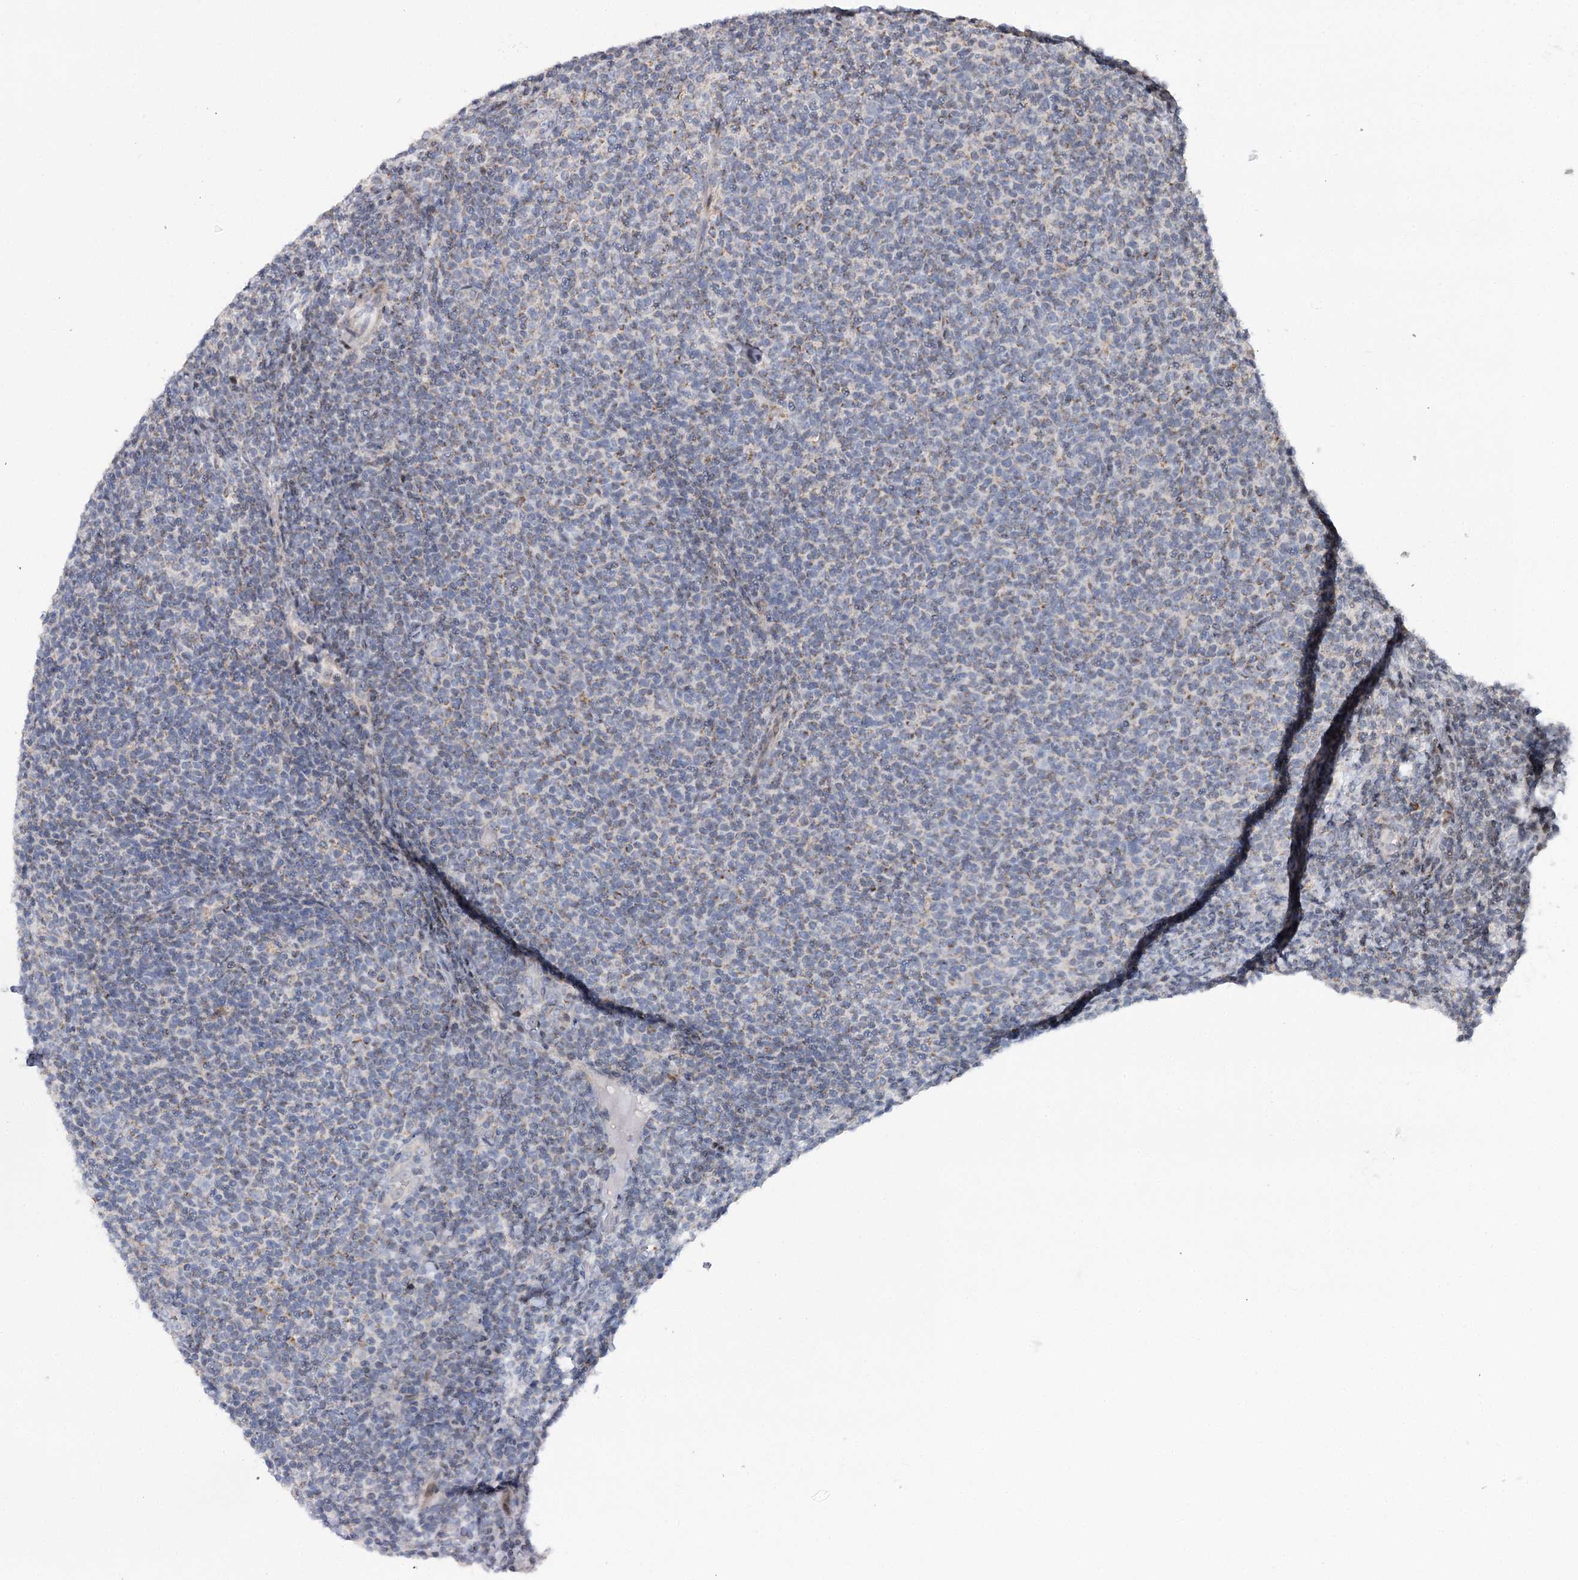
{"staining": {"intensity": "weak", "quantity": "25%-75%", "location": "cytoplasmic/membranous"}, "tissue": "lymphoma", "cell_type": "Tumor cells", "image_type": "cancer", "snomed": [{"axis": "morphology", "description": "Malignant lymphoma, non-Hodgkin's type, Low grade"}, {"axis": "topography", "description": "Lymph node"}], "caption": "A photomicrograph showing weak cytoplasmic/membranous staining in approximately 25%-75% of tumor cells in malignant lymphoma, non-Hodgkin's type (low-grade), as visualized by brown immunohistochemical staining.", "gene": "PTGR1", "patient": {"sex": "male", "age": 66}}